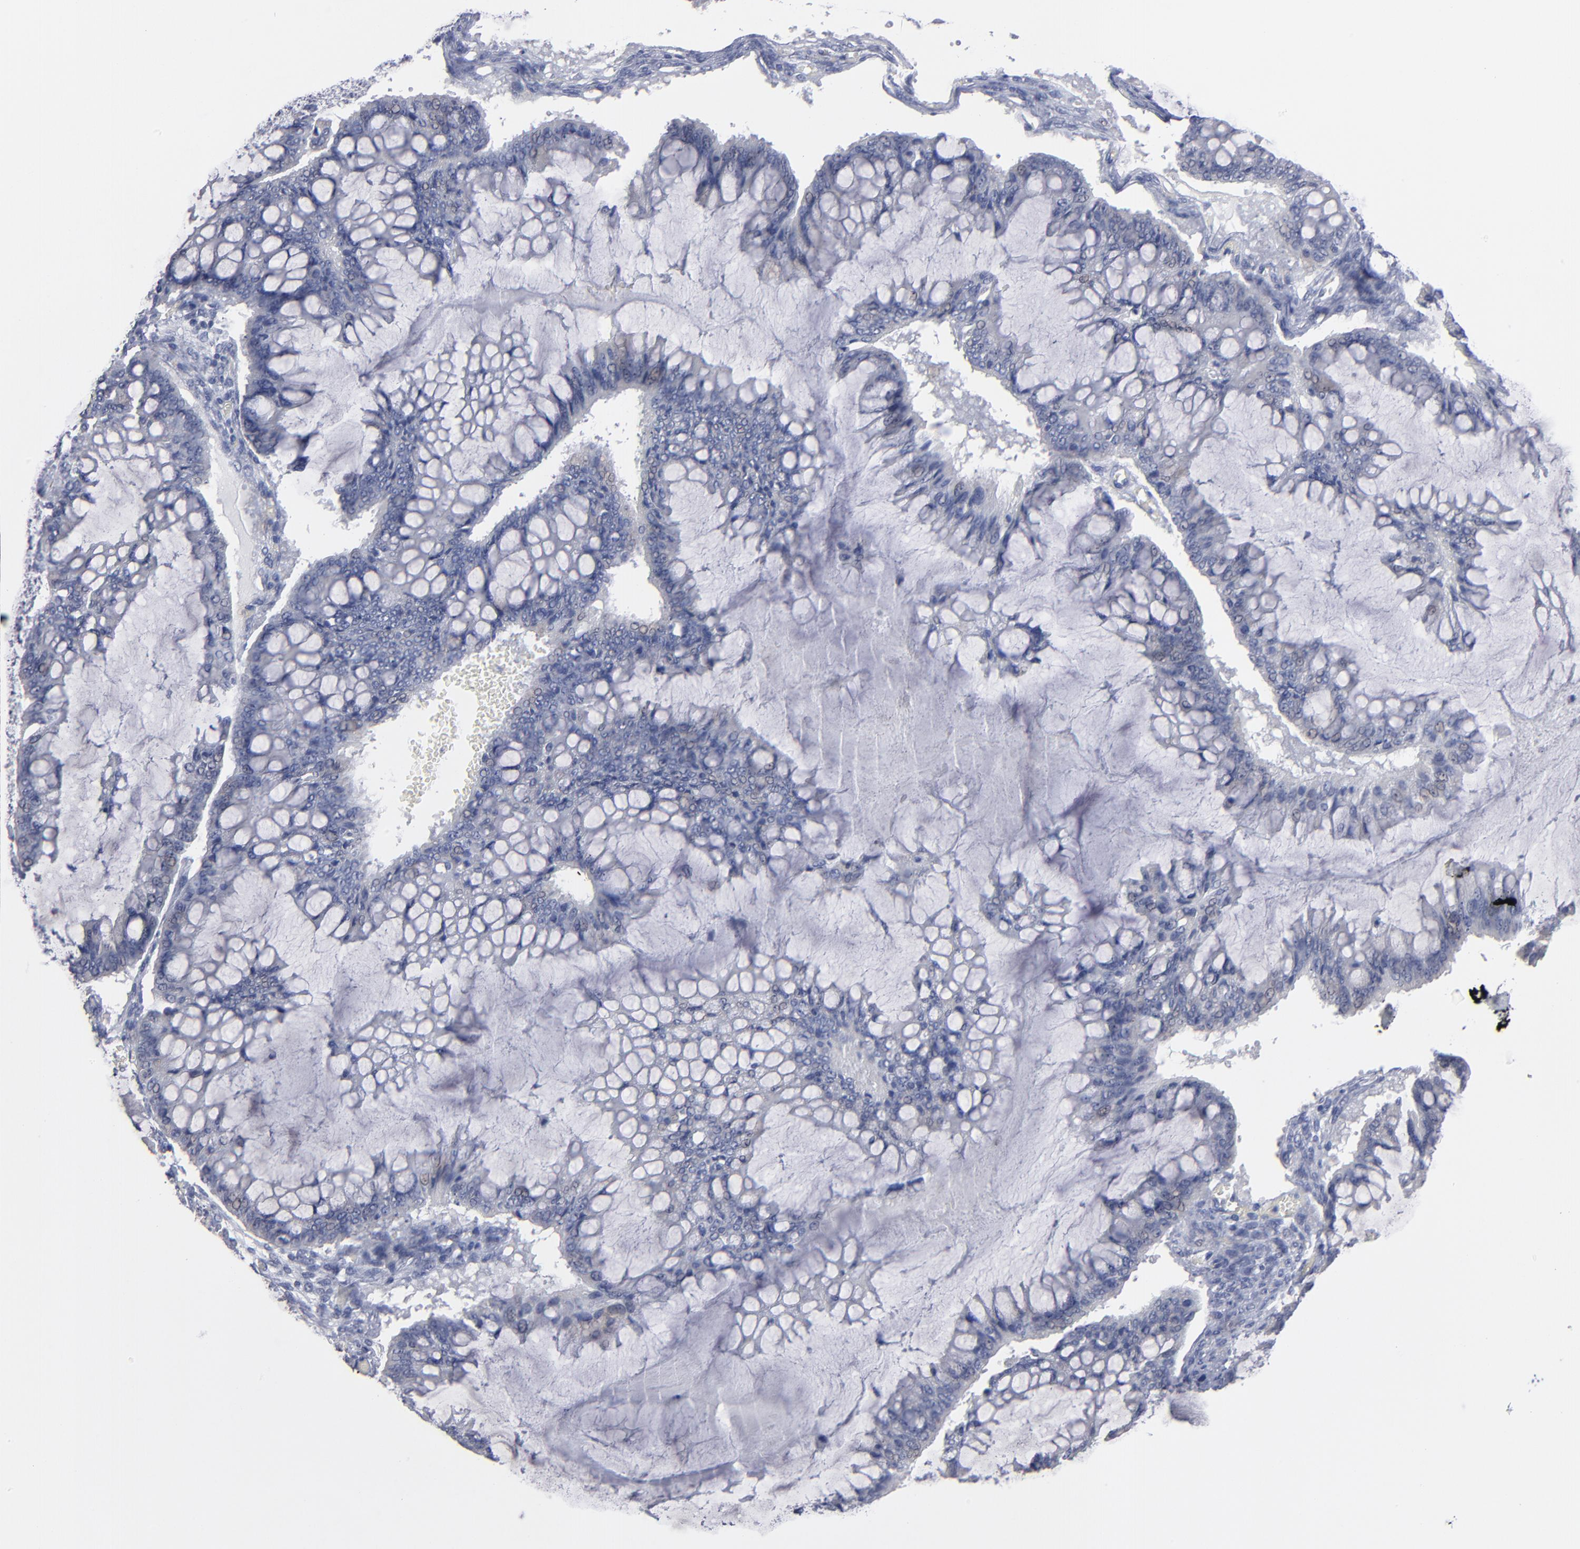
{"staining": {"intensity": "negative", "quantity": "none", "location": "none"}, "tissue": "ovarian cancer", "cell_type": "Tumor cells", "image_type": "cancer", "snomed": [{"axis": "morphology", "description": "Cystadenocarcinoma, mucinous, NOS"}, {"axis": "topography", "description": "Ovary"}], "caption": "The immunohistochemistry histopathology image has no significant positivity in tumor cells of ovarian cancer tissue. (DAB IHC, high magnification).", "gene": "RPH3A", "patient": {"sex": "female", "age": 73}}